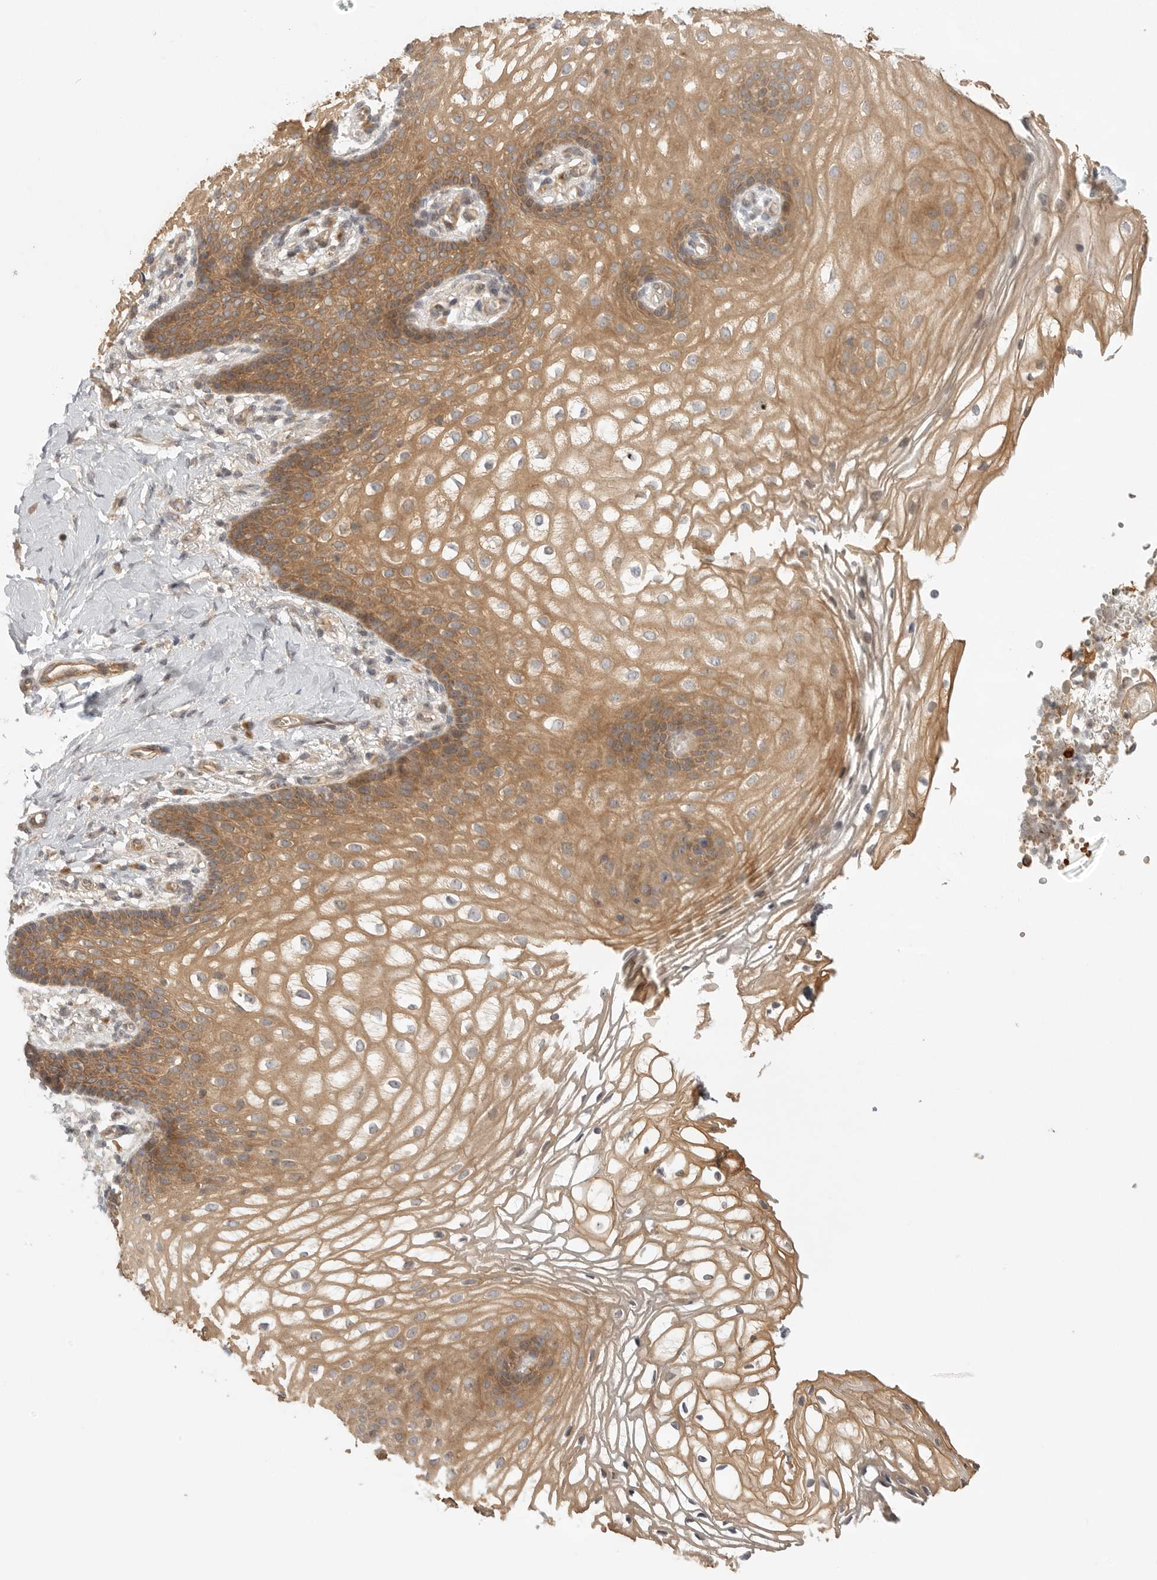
{"staining": {"intensity": "moderate", "quantity": ">75%", "location": "cytoplasmic/membranous"}, "tissue": "vagina", "cell_type": "Squamous epithelial cells", "image_type": "normal", "snomed": [{"axis": "morphology", "description": "Normal tissue, NOS"}, {"axis": "topography", "description": "Vagina"}], "caption": "Immunohistochemistry of benign human vagina demonstrates medium levels of moderate cytoplasmic/membranous staining in about >75% of squamous epithelial cells. The staining is performed using DAB (3,3'-diaminobenzidine) brown chromogen to label protein expression. The nuclei are counter-stained blue using hematoxylin.", "gene": "CCPG1", "patient": {"sex": "female", "age": 60}}